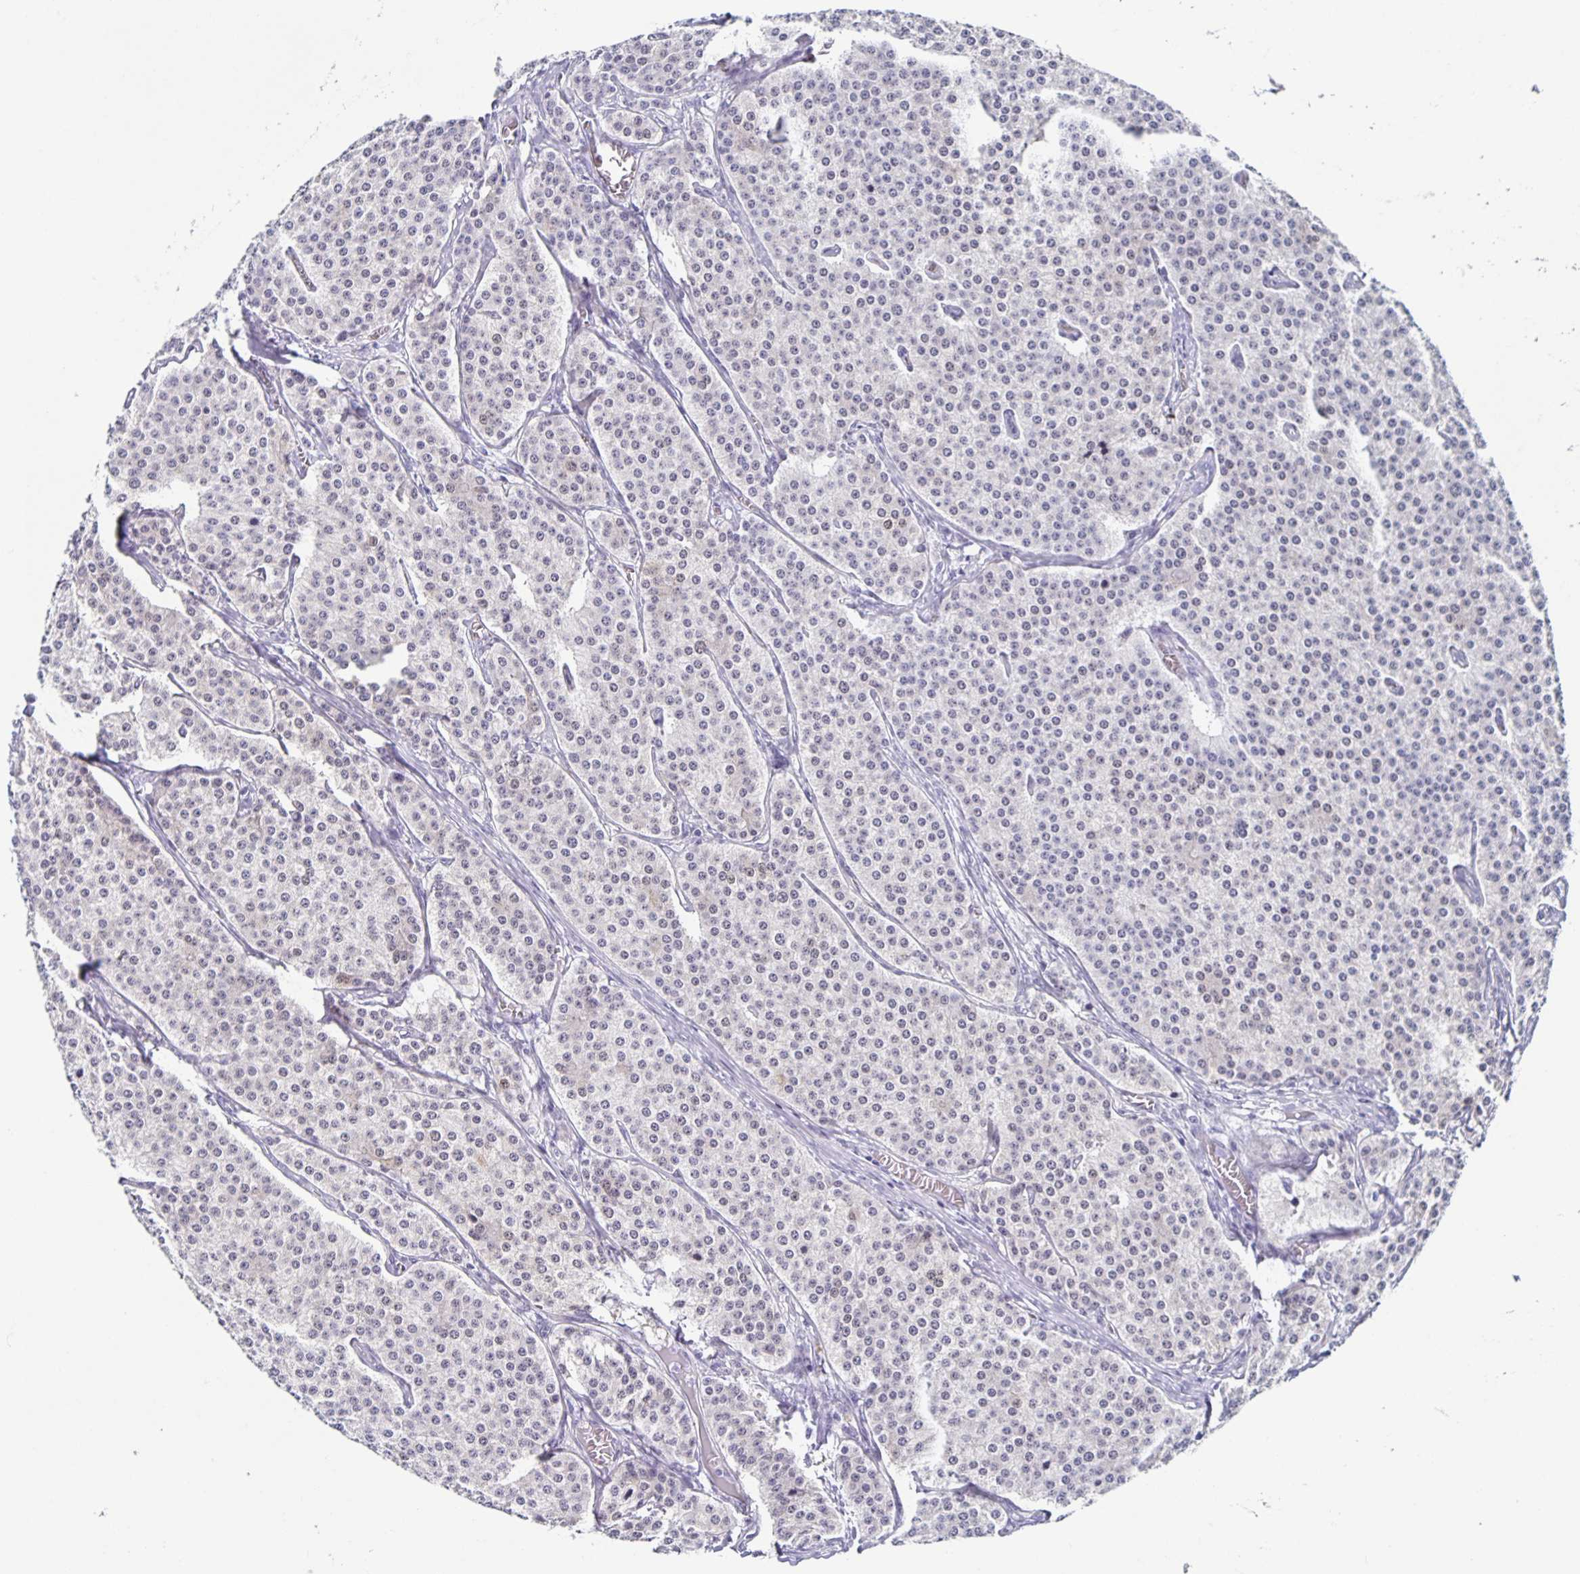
{"staining": {"intensity": "negative", "quantity": "none", "location": "none"}, "tissue": "carcinoid", "cell_type": "Tumor cells", "image_type": "cancer", "snomed": [{"axis": "morphology", "description": "Carcinoid, malignant, NOS"}, {"axis": "topography", "description": "Small intestine"}], "caption": "High power microscopy image of an IHC image of malignant carcinoid, revealing no significant staining in tumor cells.", "gene": "TPPP", "patient": {"sex": "female", "age": 64}}